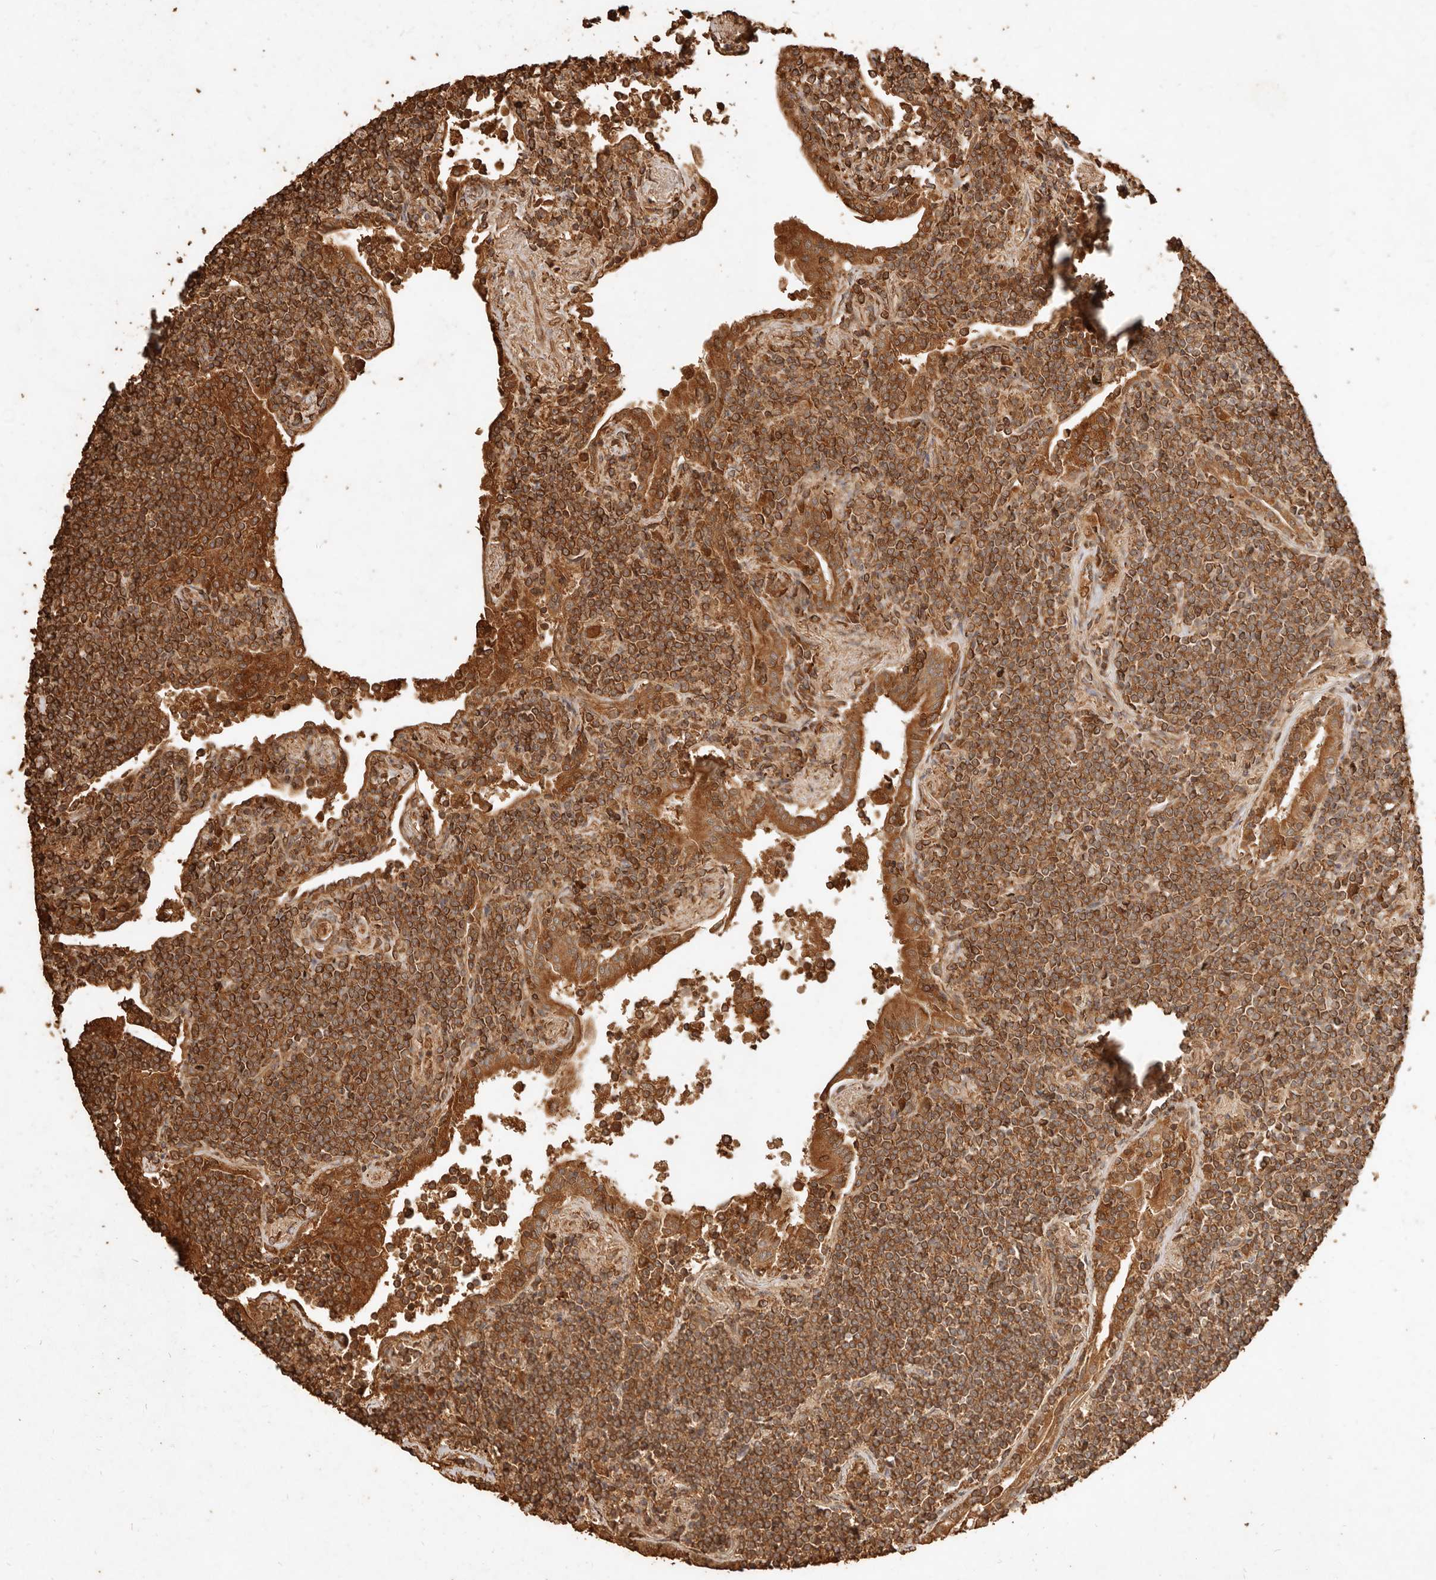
{"staining": {"intensity": "strong", "quantity": ">75%", "location": "cytoplasmic/membranous"}, "tissue": "lymphoma", "cell_type": "Tumor cells", "image_type": "cancer", "snomed": [{"axis": "morphology", "description": "Malignant lymphoma, non-Hodgkin's type, Low grade"}, {"axis": "topography", "description": "Lung"}], "caption": "Approximately >75% of tumor cells in human low-grade malignant lymphoma, non-Hodgkin's type demonstrate strong cytoplasmic/membranous protein positivity as visualized by brown immunohistochemical staining.", "gene": "FAM180B", "patient": {"sex": "female", "age": 71}}